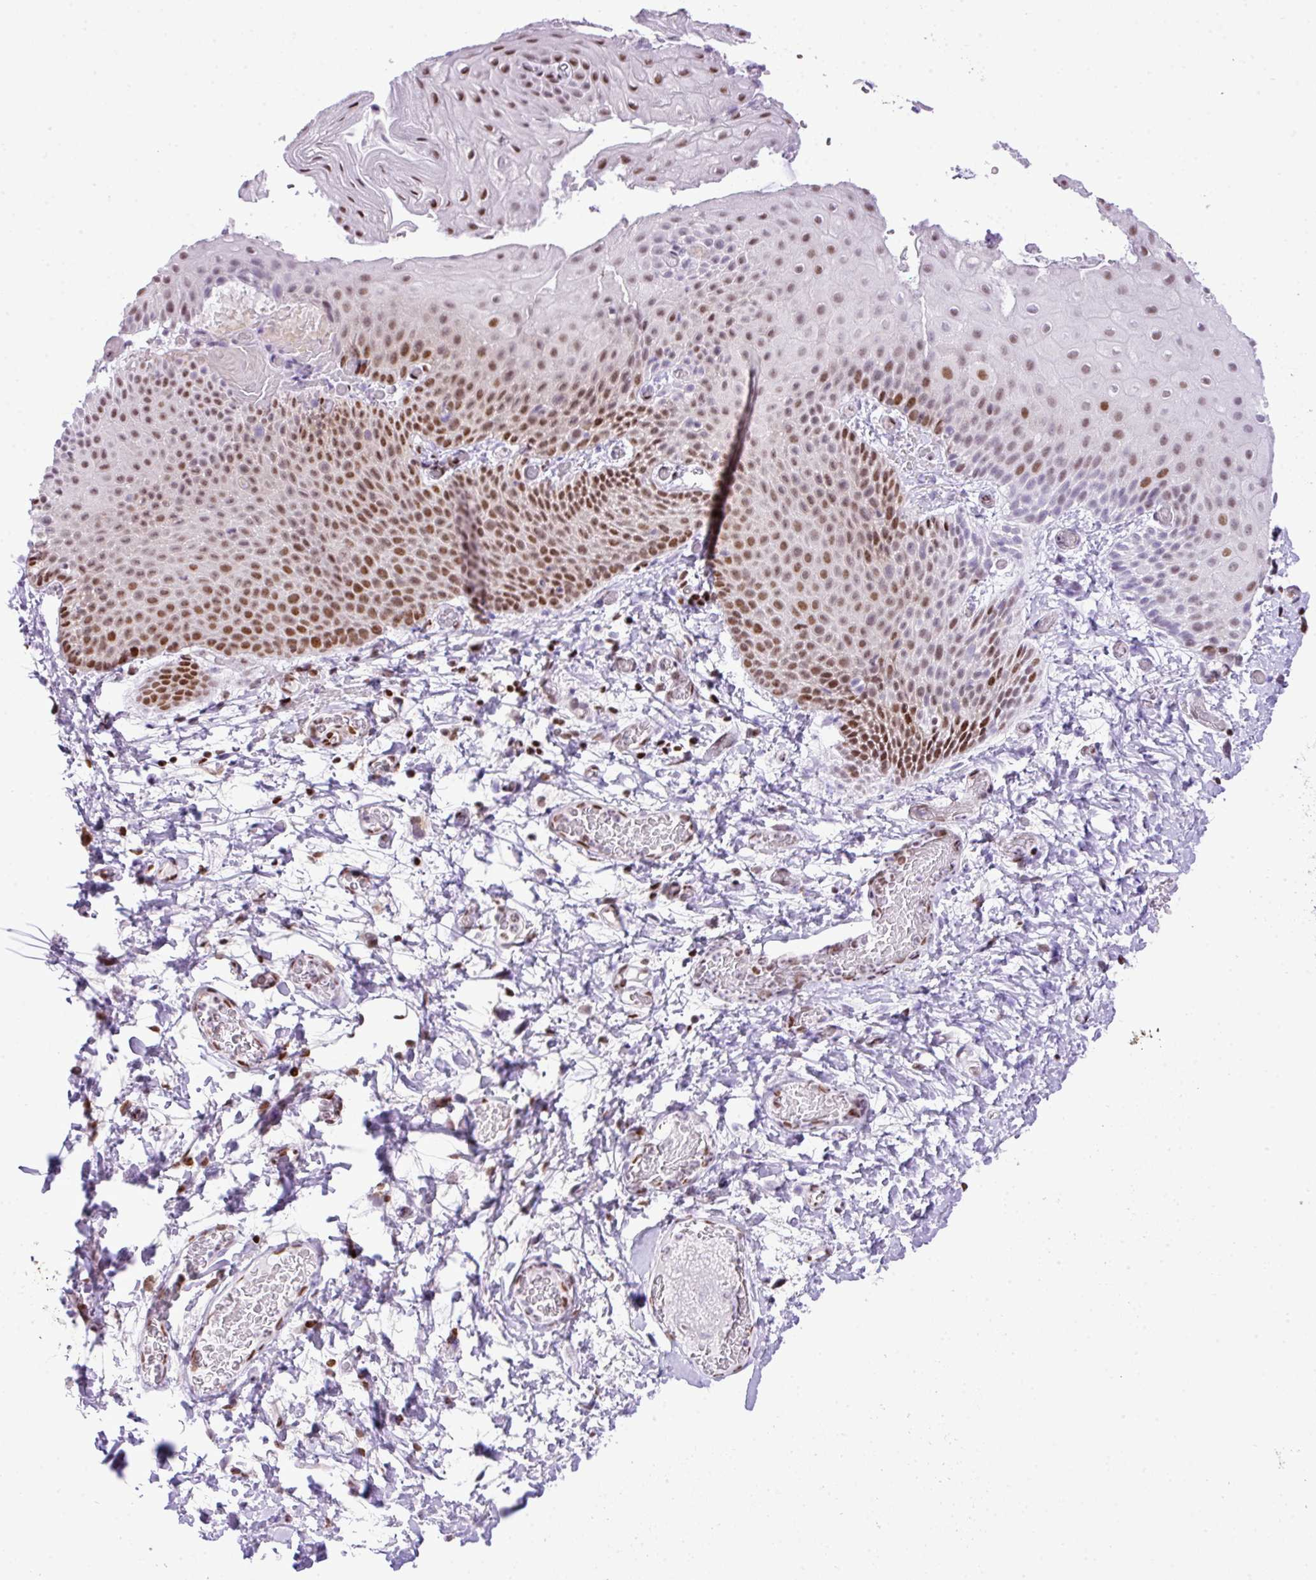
{"staining": {"intensity": "moderate", "quantity": ">75%", "location": "nuclear"}, "tissue": "skin", "cell_type": "Epidermal cells", "image_type": "normal", "snomed": [{"axis": "morphology", "description": "Normal tissue, NOS"}, {"axis": "morphology", "description": "Hemorrhoids"}, {"axis": "morphology", "description": "Inflammation, NOS"}, {"axis": "topography", "description": "Anal"}], "caption": "Immunohistochemistry (IHC) of benign skin shows medium levels of moderate nuclear staining in approximately >75% of epidermal cells.", "gene": "RARG", "patient": {"sex": "male", "age": 60}}